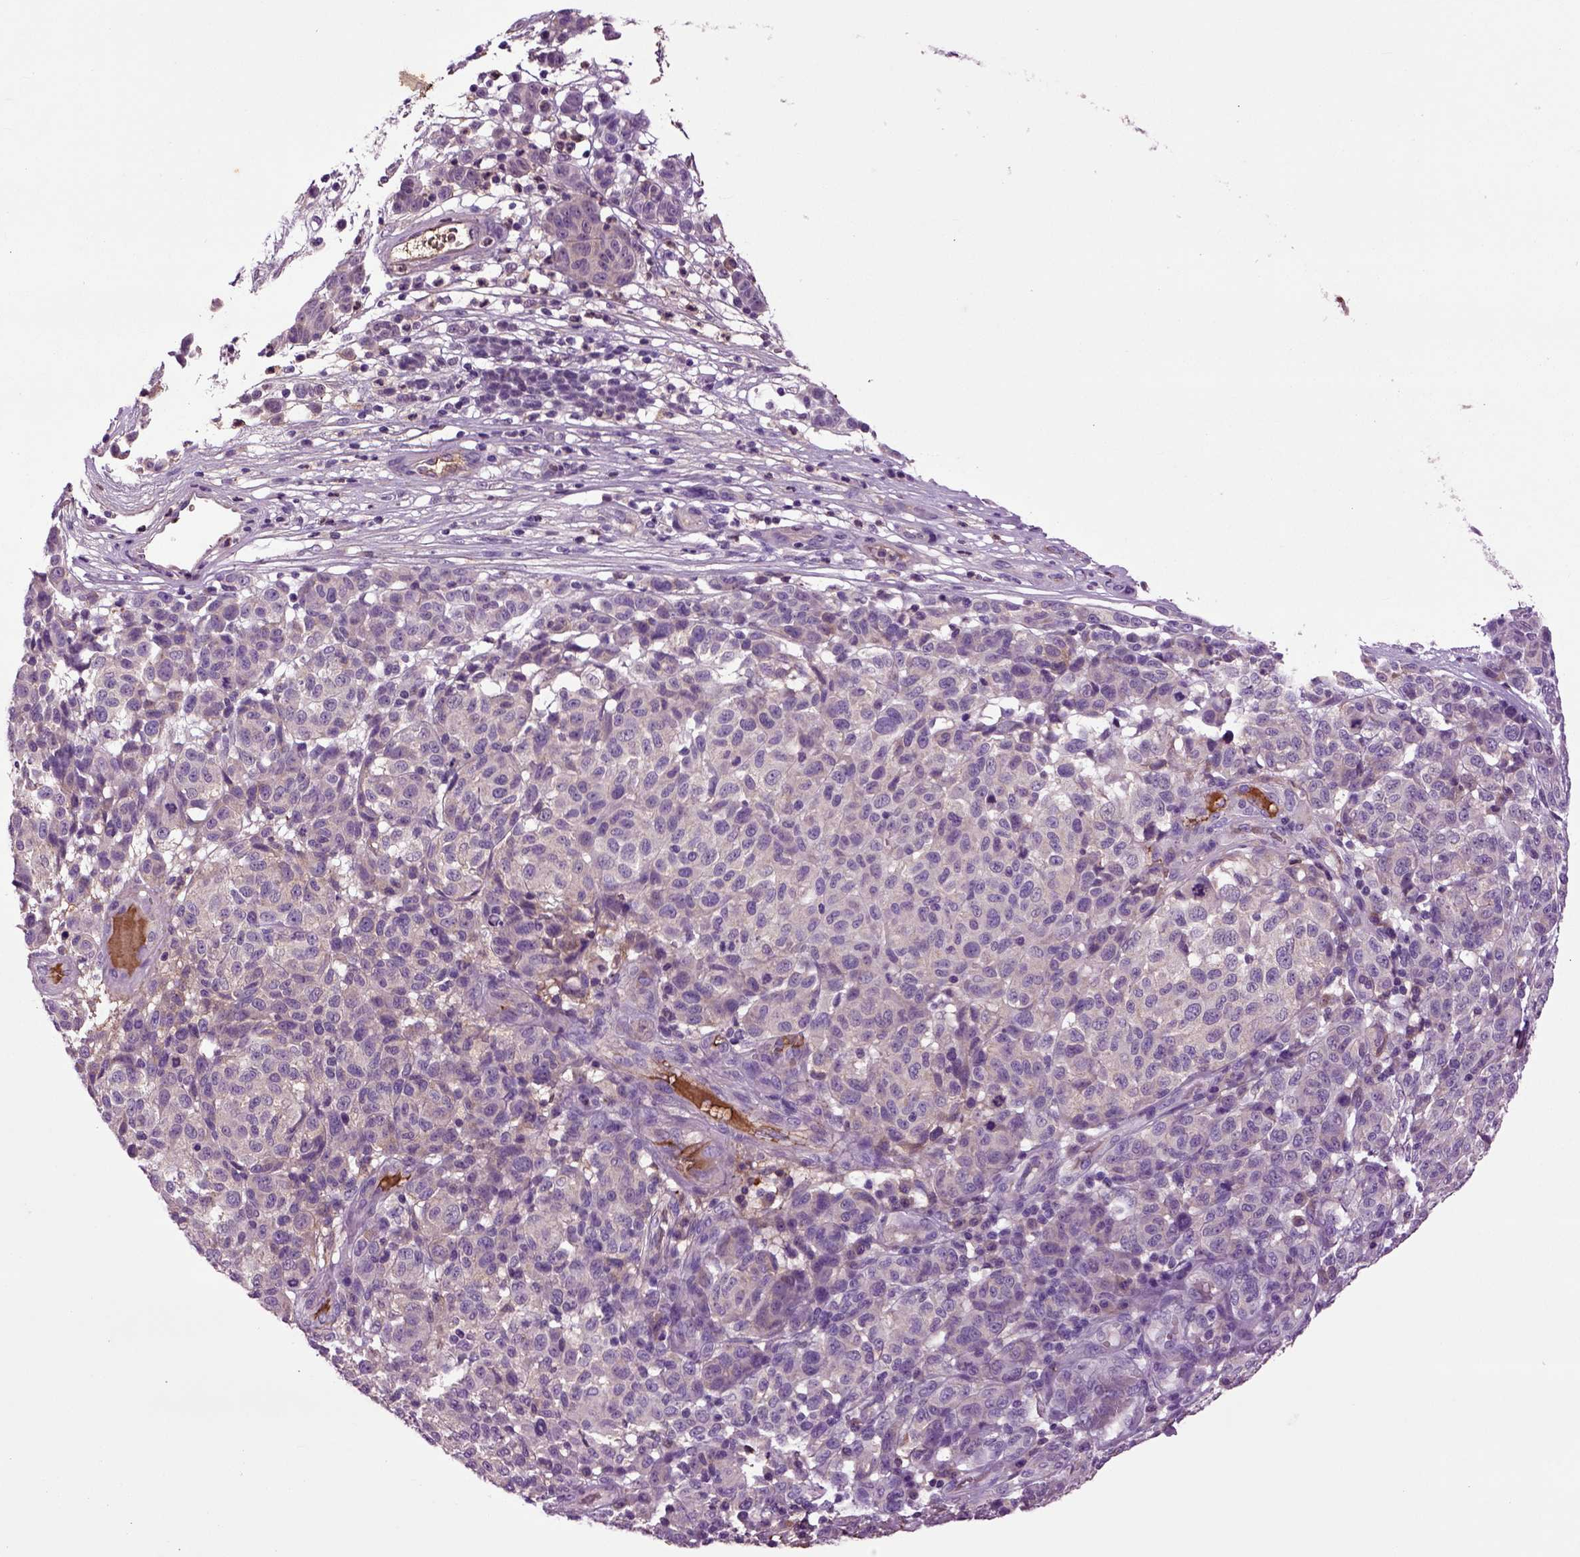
{"staining": {"intensity": "negative", "quantity": "none", "location": "none"}, "tissue": "melanoma", "cell_type": "Tumor cells", "image_type": "cancer", "snomed": [{"axis": "morphology", "description": "Malignant melanoma, NOS"}, {"axis": "topography", "description": "Skin"}], "caption": "There is no significant expression in tumor cells of melanoma. (Immunohistochemistry (ihc), brightfield microscopy, high magnification).", "gene": "SPON1", "patient": {"sex": "male", "age": 59}}